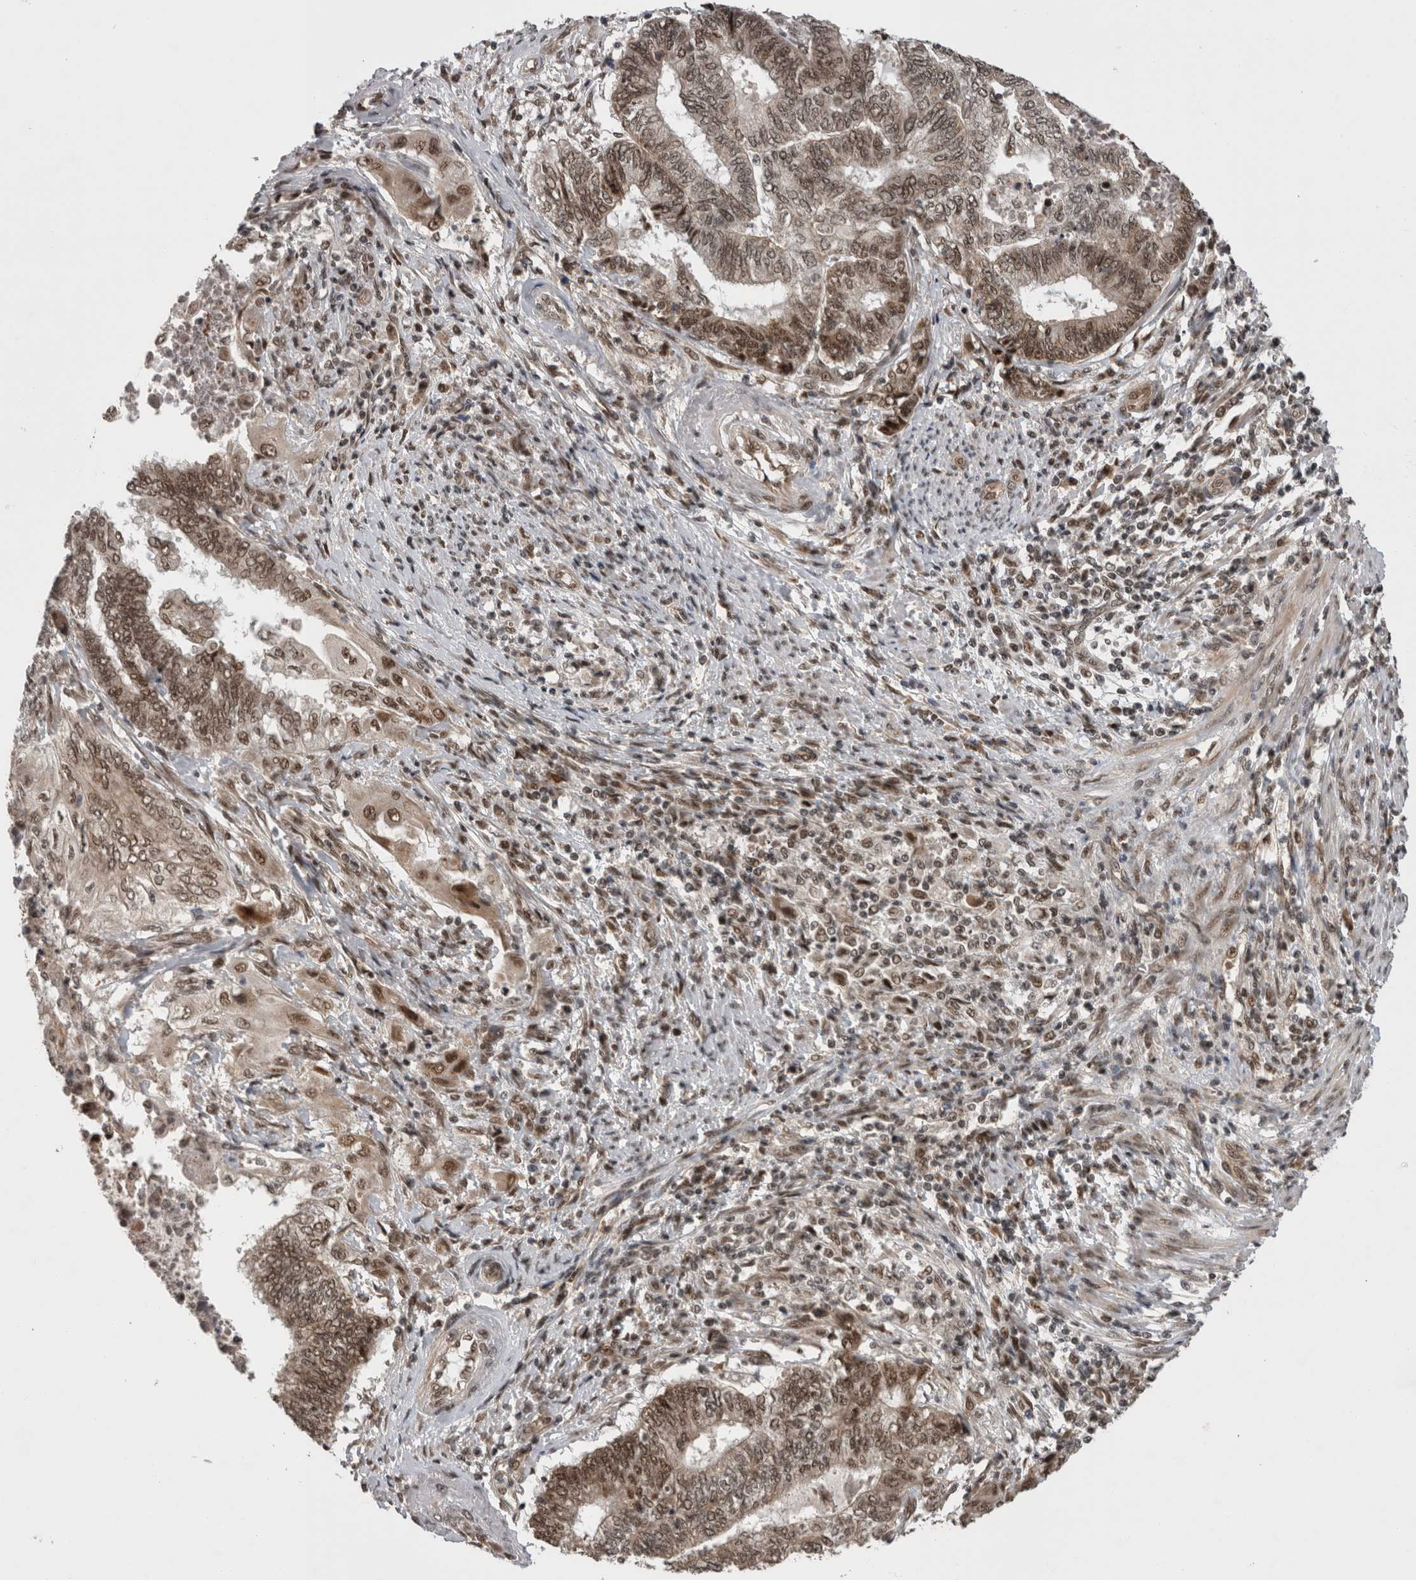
{"staining": {"intensity": "moderate", "quantity": ">75%", "location": "nuclear"}, "tissue": "endometrial cancer", "cell_type": "Tumor cells", "image_type": "cancer", "snomed": [{"axis": "morphology", "description": "Adenocarcinoma, NOS"}, {"axis": "topography", "description": "Uterus"}, {"axis": "topography", "description": "Endometrium"}], "caption": "Protein expression analysis of endometrial cancer (adenocarcinoma) exhibits moderate nuclear expression in about >75% of tumor cells.", "gene": "CPSF2", "patient": {"sex": "female", "age": 70}}